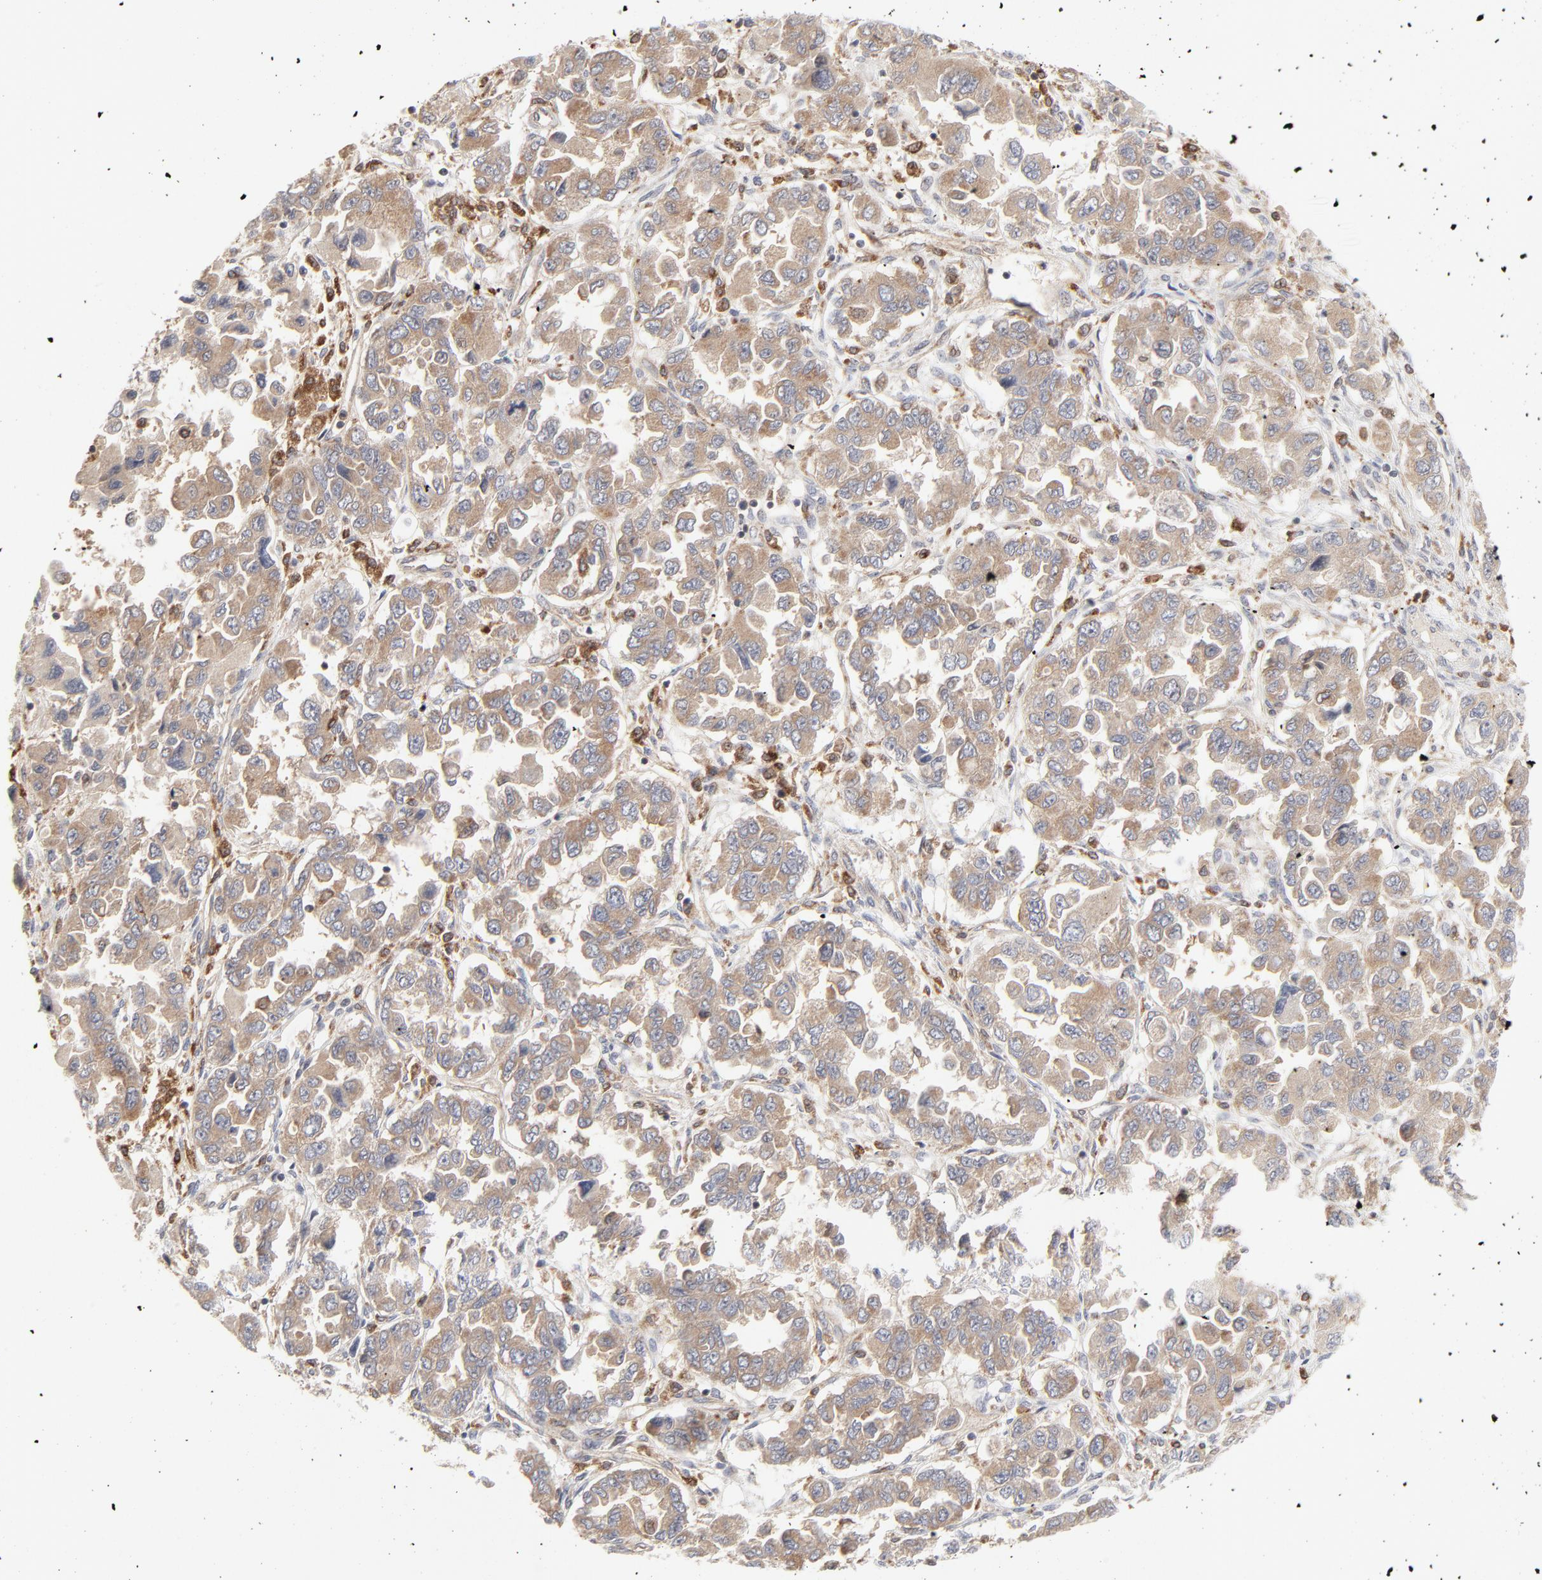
{"staining": {"intensity": "moderate", "quantity": ">75%", "location": "cytoplasmic/membranous"}, "tissue": "ovarian cancer", "cell_type": "Tumor cells", "image_type": "cancer", "snomed": [{"axis": "morphology", "description": "Cystadenocarcinoma, serous, NOS"}, {"axis": "topography", "description": "Ovary"}], "caption": "Protein staining of ovarian cancer (serous cystadenocarcinoma) tissue demonstrates moderate cytoplasmic/membranous expression in approximately >75% of tumor cells.", "gene": "RAB5C", "patient": {"sex": "female", "age": 84}}